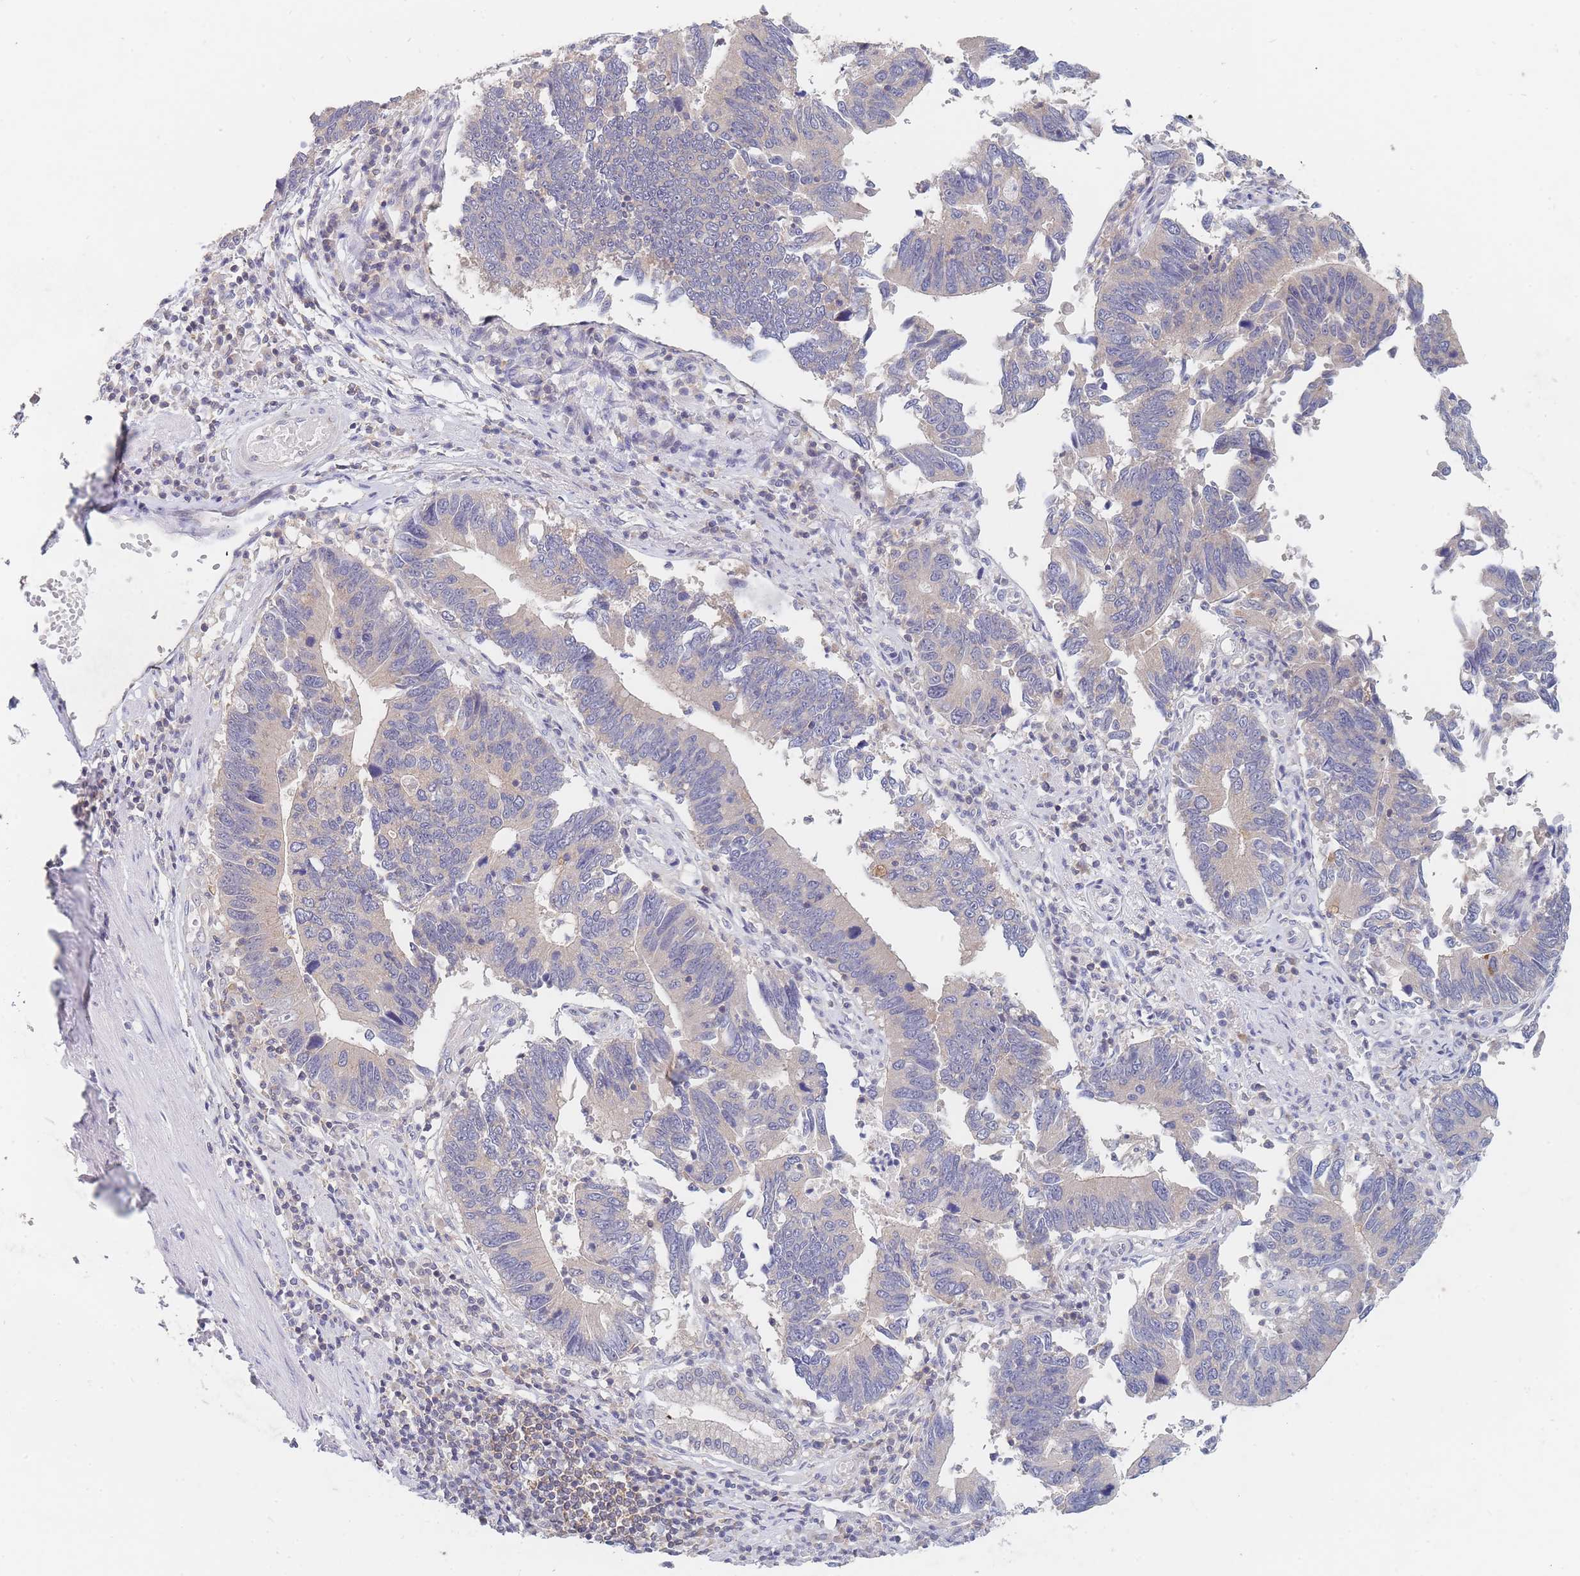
{"staining": {"intensity": "weak", "quantity": "<25%", "location": "cytoplasmic/membranous"}, "tissue": "stomach cancer", "cell_type": "Tumor cells", "image_type": "cancer", "snomed": [{"axis": "morphology", "description": "Adenocarcinoma, NOS"}, {"axis": "topography", "description": "Stomach"}], "caption": "This is an immunohistochemistry histopathology image of stomach adenocarcinoma. There is no expression in tumor cells.", "gene": "PPP6C", "patient": {"sex": "male", "age": 59}}